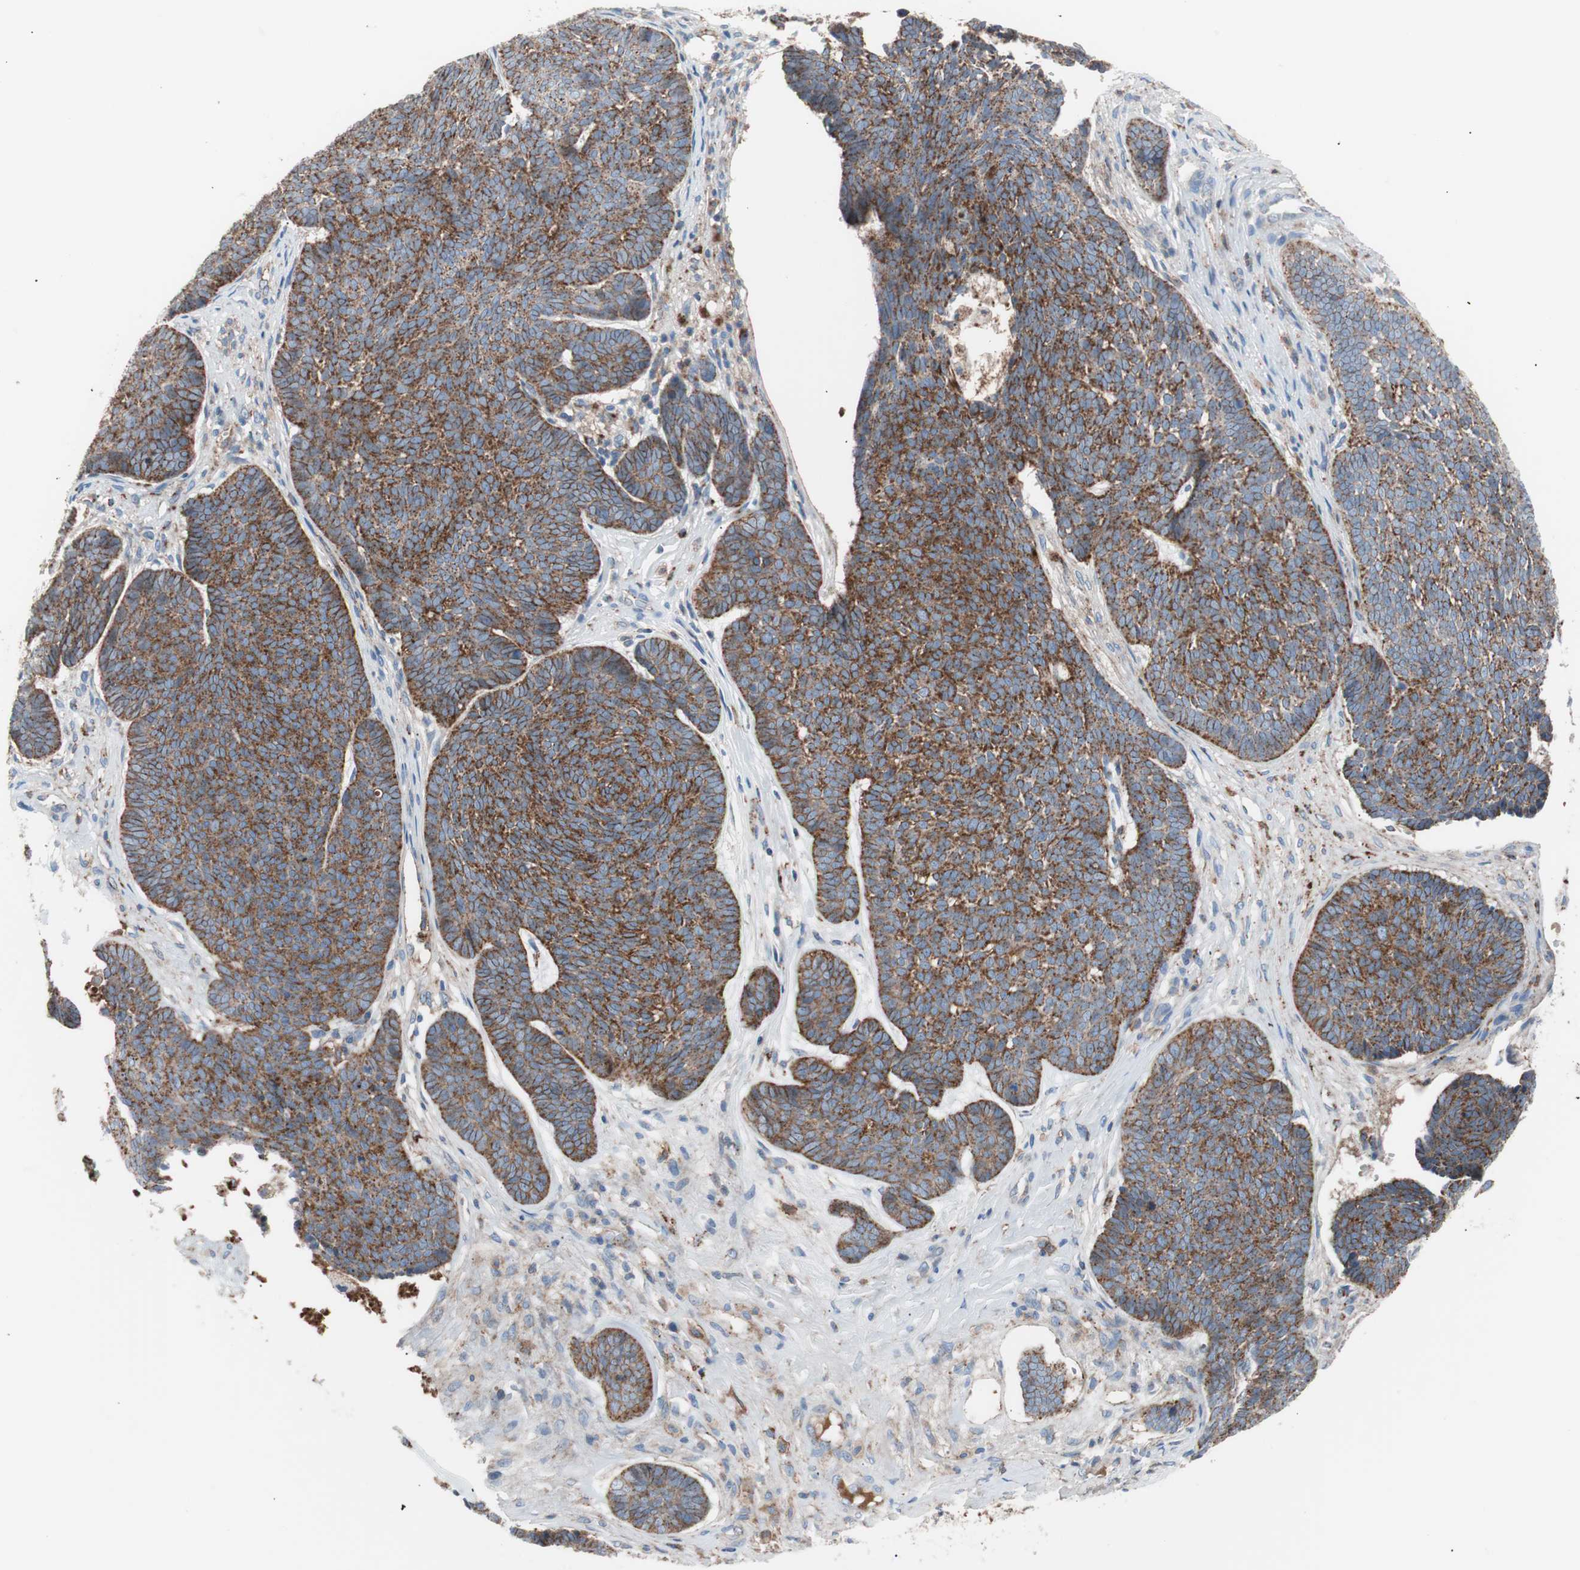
{"staining": {"intensity": "moderate", "quantity": ">75%", "location": "cytoplasmic/membranous"}, "tissue": "skin cancer", "cell_type": "Tumor cells", "image_type": "cancer", "snomed": [{"axis": "morphology", "description": "Basal cell carcinoma"}, {"axis": "topography", "description": "Skin"}], "caption": "The image demonstrates staining of skin cancer (basal cell carcinoma), revealing moderate cytoplasmic/membranous protein staining (brown color) within tumor cells.", "gene": "FLOT2", "patient": {"sex": "male", "age": 84}}